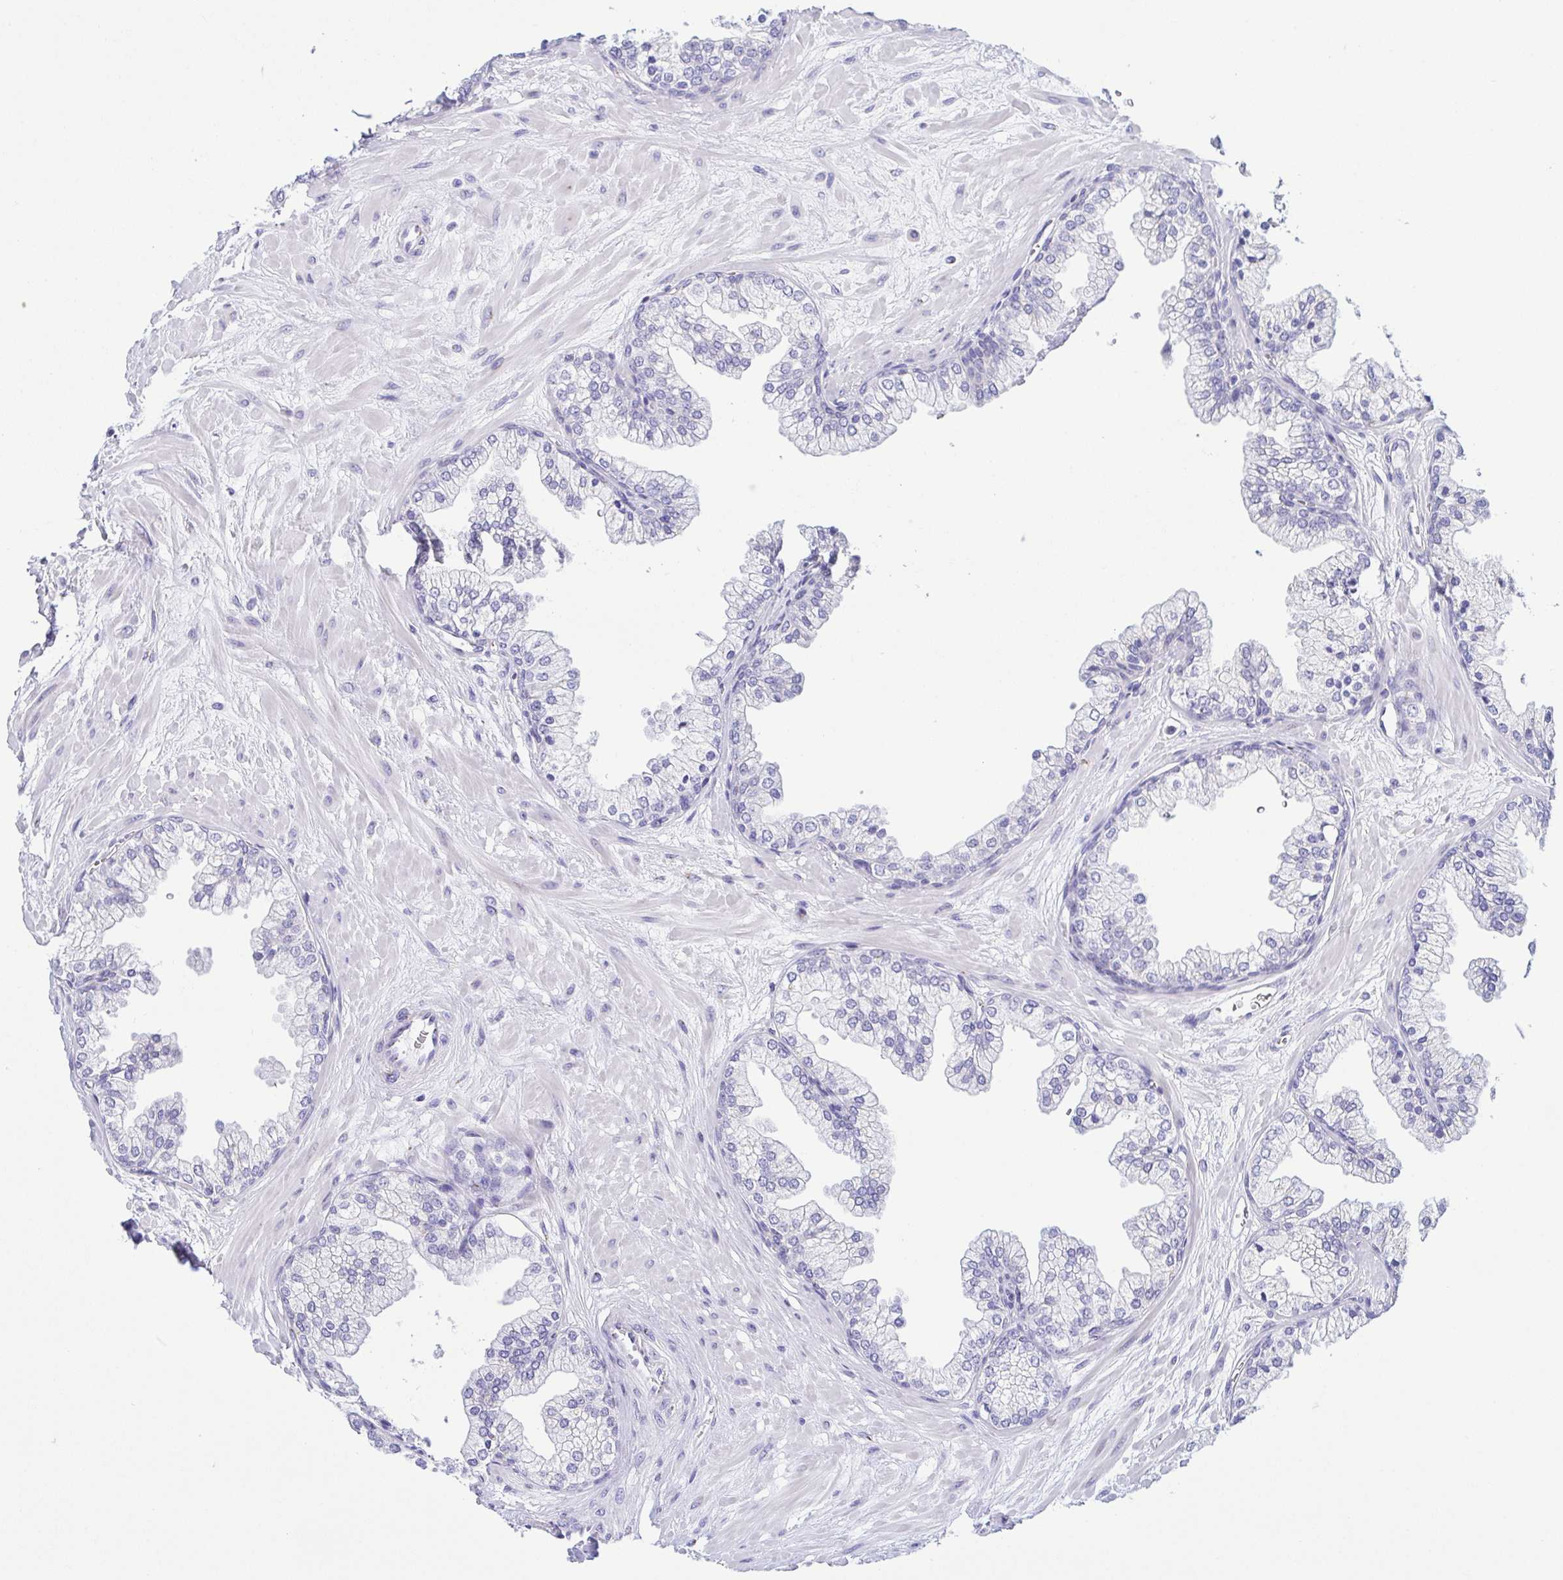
{"staining": {"intensity": "negative", "quantity": "none", "location": "none"}, "tissue": "prostate", "cell_type": "Glandular cells", "image_type": "normal", "snomed": [{"axis": "morphology", "description": "Normal tissue, NOS"}, {"axis": "topography", "description": "Prostate"}, {"axis": "topography", "description": "Peripheral nerve tissue"}], "caption": "Prostate stained for a protein using IHC shows no expression glandular cells.", "gene": "SULT1B1", "patient": {"sex": "male", "age": 61}}